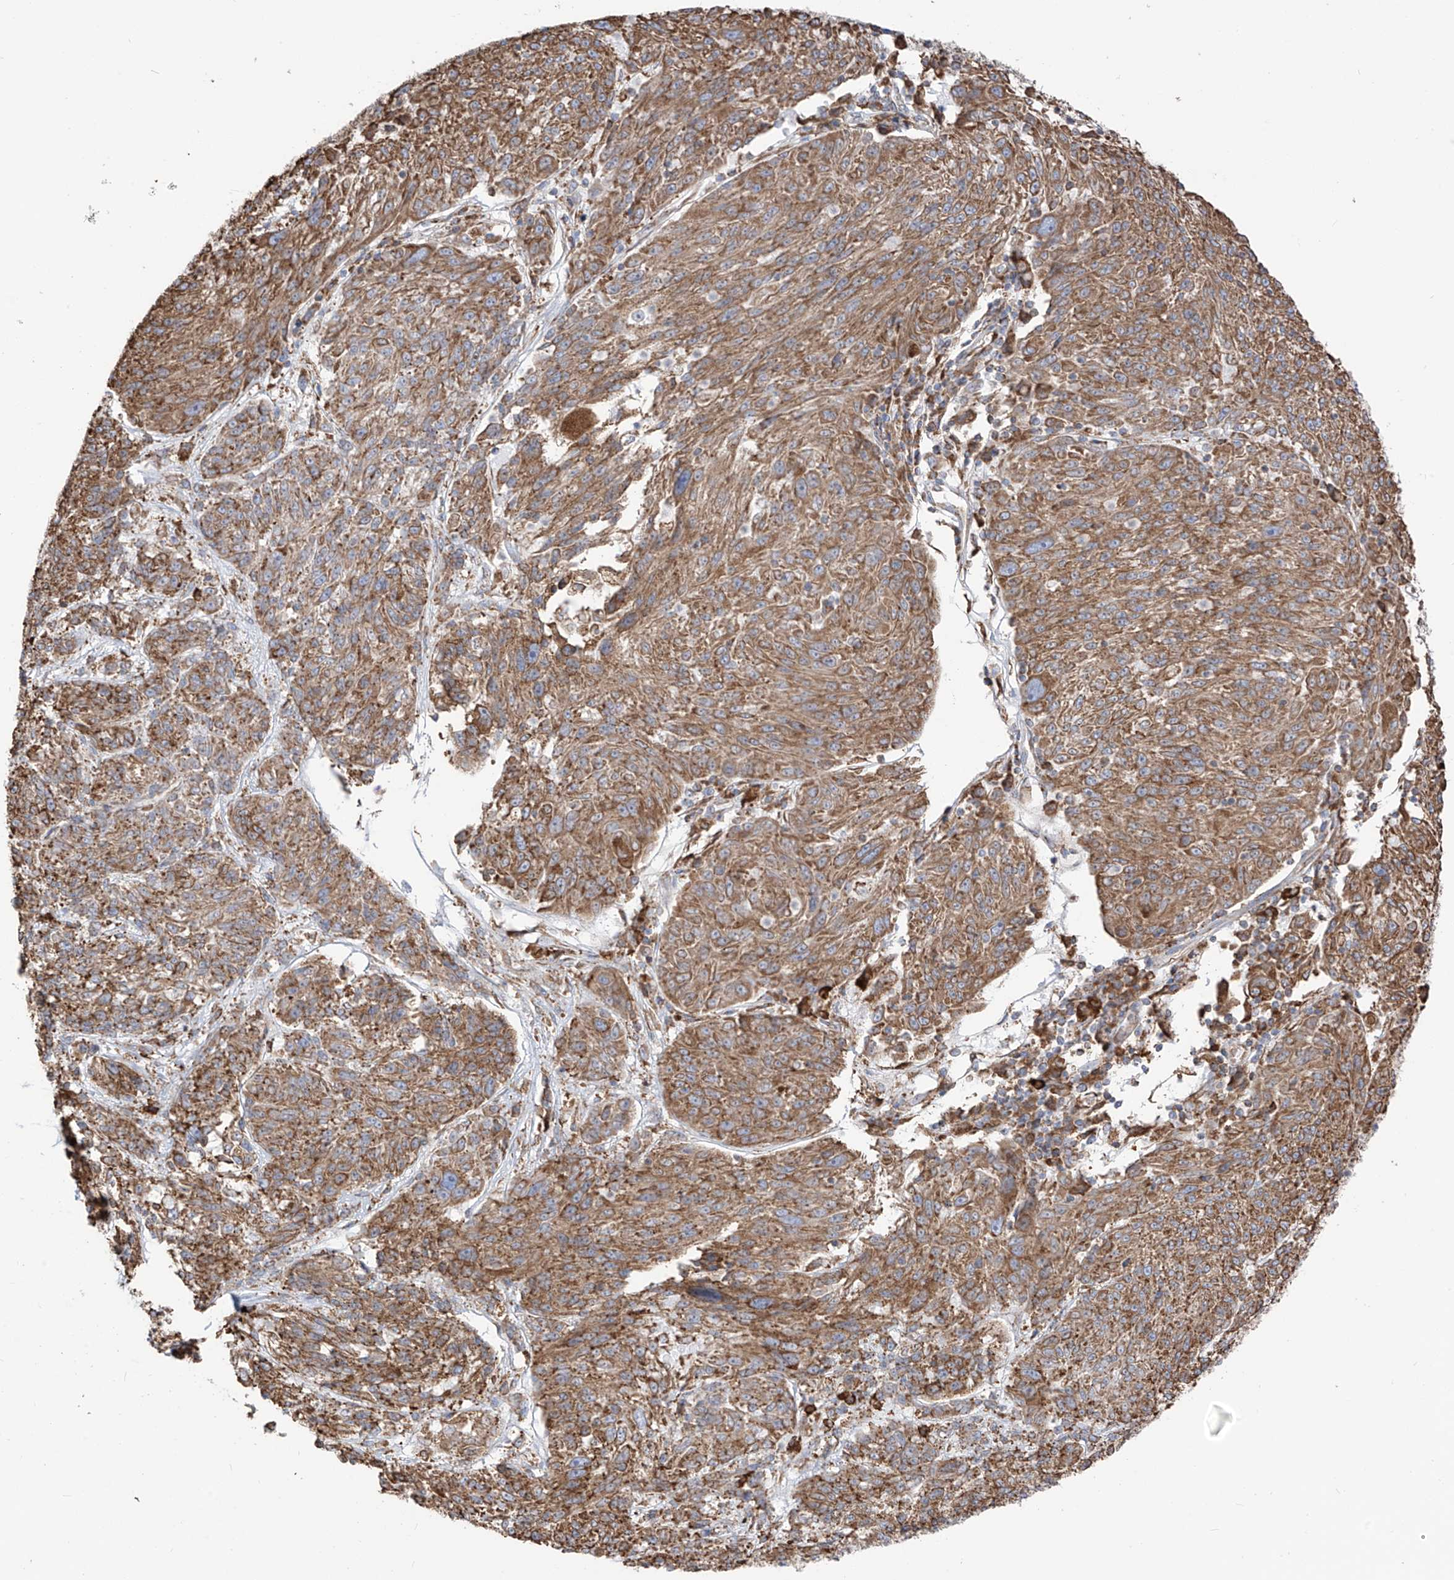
{"staining": {"intensity": "moderate", "quantity": ">75%", "location": "cytoplasmic/membranous"}, "tissue": "melanoma", "cell_type": "Tumor cells", "image_type": "cancer", "snomed": [{"axis": "morphology", "description": "Malignant melanoma, NOS"}, {"axis": "topography", "description": "Skin"}], "caption": "The immunohistochemical stain shows moderate cytoplasmic/membranous staining in tumor cells of malignant melanoma tissue.", "gene": "PDIA6", "patient": {"sex": "male", "age": 53}}